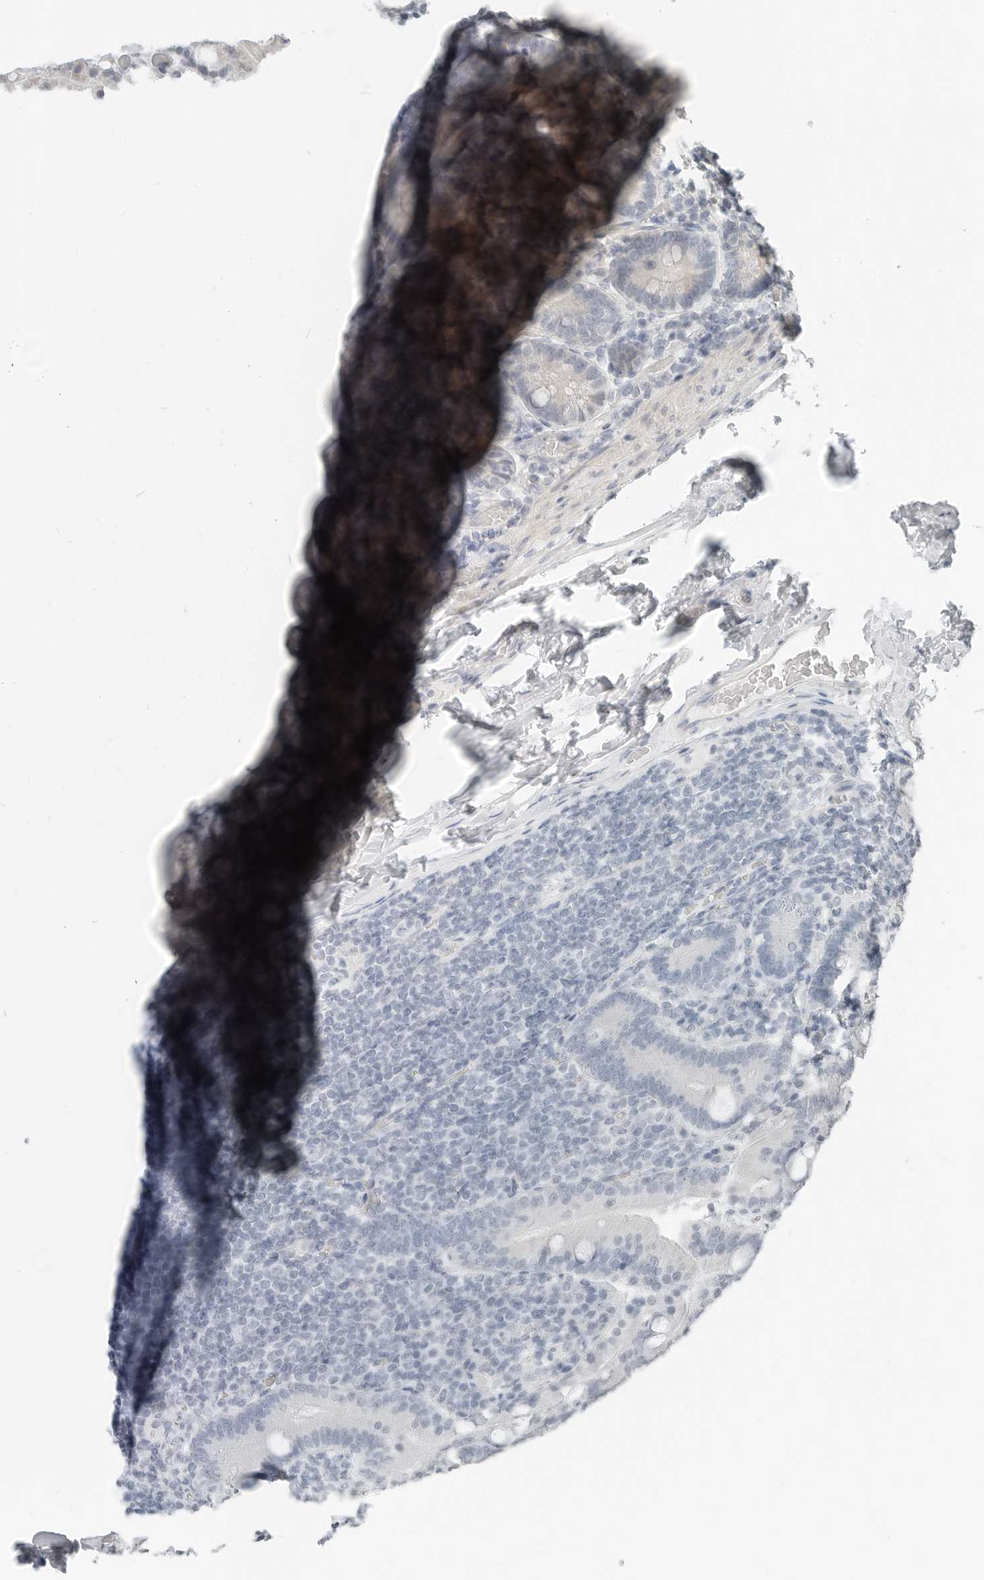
{"staining": {"intensity": "negative", "quantity": "none", "location": "none"}, "tissue": "duodenum", "cell_type": "Glandular cells", "image_type": "normal", "snomed": [{"axis": "morphology", "description": "Normal tissue, NOS"}, {"axis": "topography", "description": "Duodenum"}], "caption": "An immunohistochemistry (IHC) histopathology image of normal duodenum is shown. There is no staining in glandular cells of duodenum. The staining is performed using DAB (3,3'-diaminobenzidine) brown chromogen with nuclei counter-stained in using hematoxylin.", "gene": "XIRP1", "patient": {"sex": "female", "age": 62}}